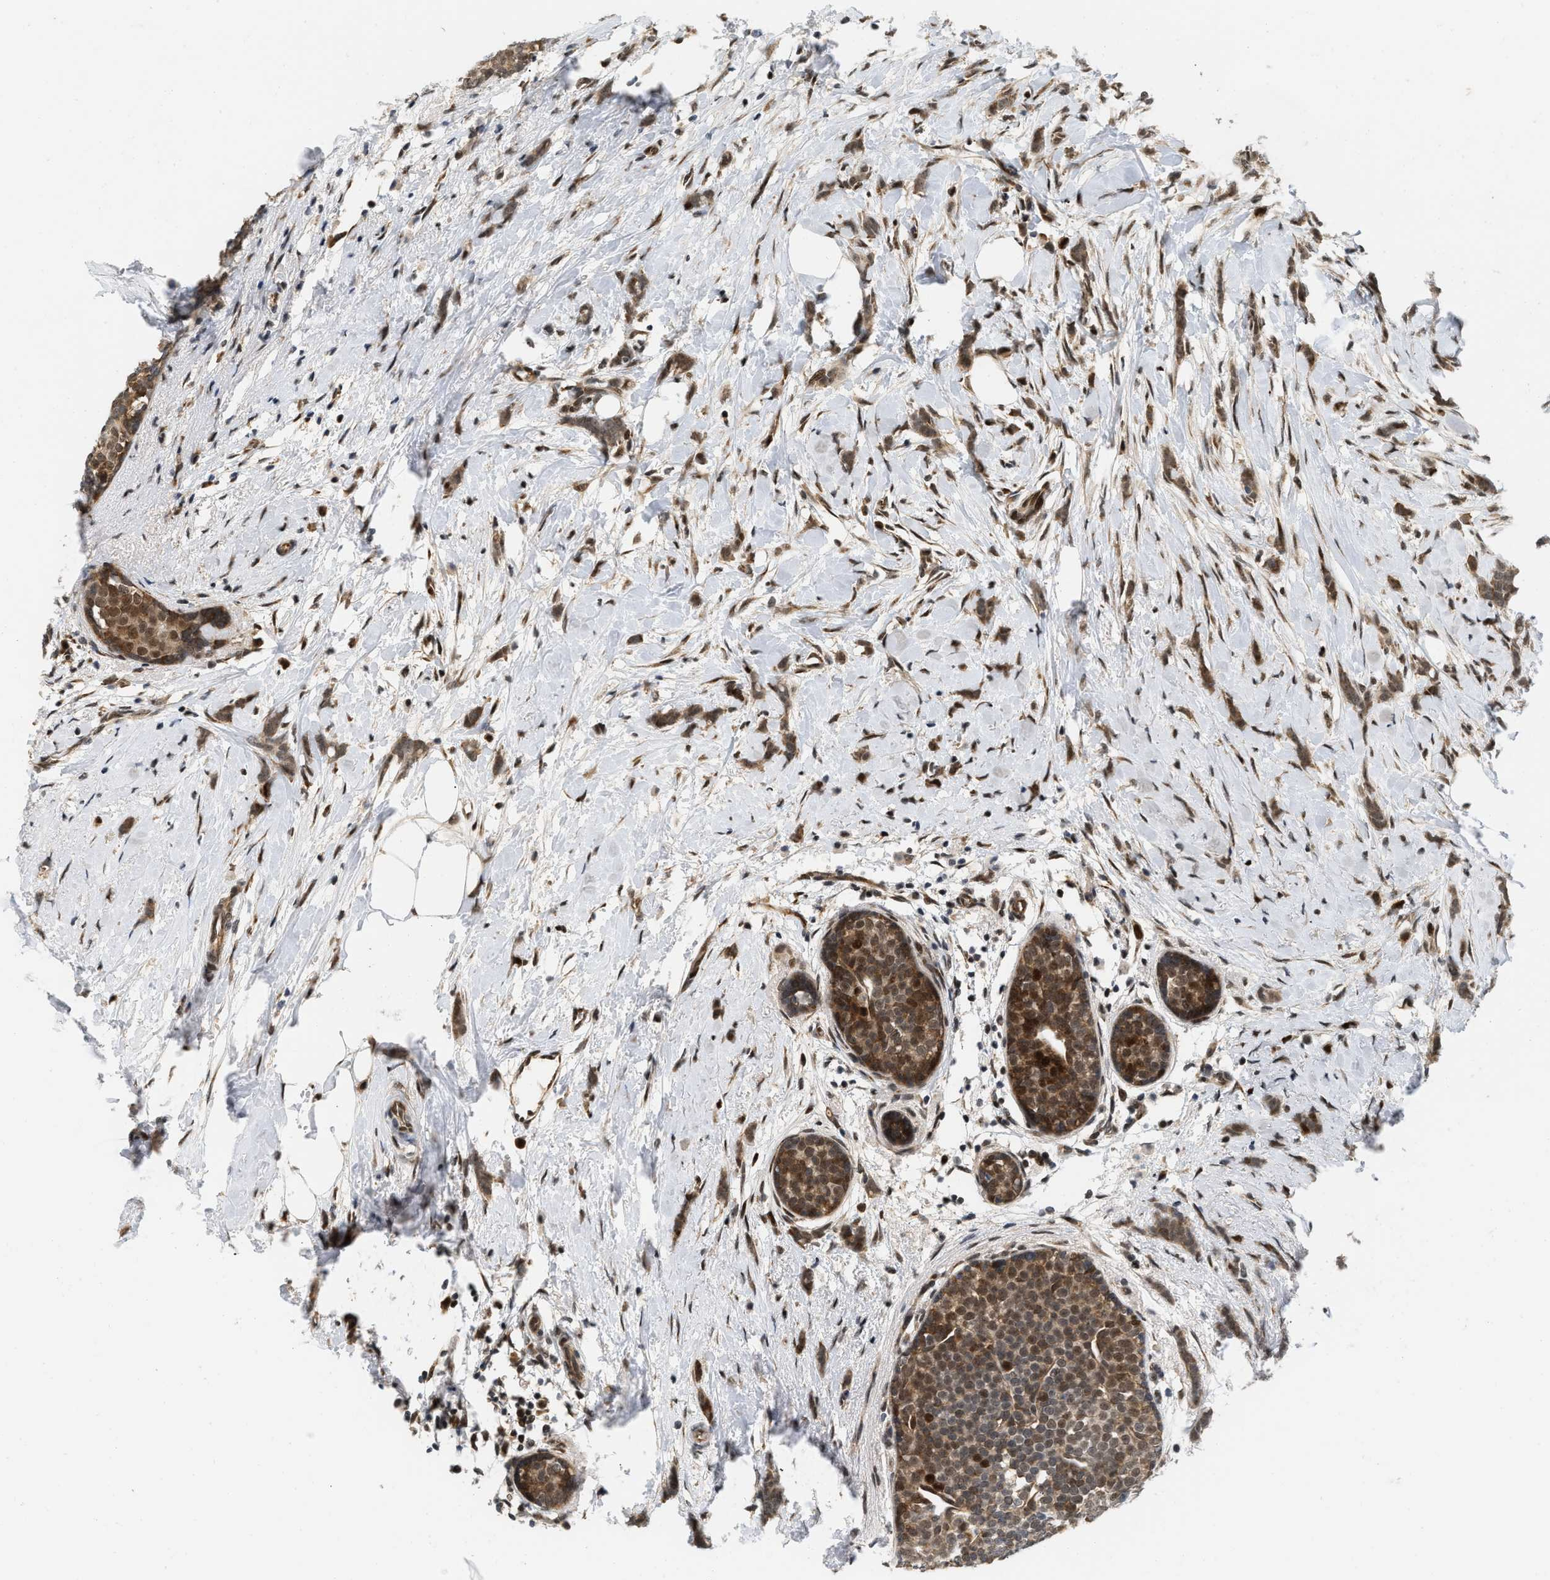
{"staining": {"intensity": "moderate", "quantity": ">75%", "location": "cytoplasmic/membranous,nuclear"}, "tissue": "breast cancer", "cell_type": "Tumor cells", "image_type": "cancer", "snomed": [{"axis": "morphology", "description": "Lobular carcinoma, in situ"}, {"axis": "morphology", "description": "Lobular carcinoma"}, {"axis": "topography", "description": "Breast"}], "caption": "Approximately >75% of tumor cells in human breast cancer show moderate cytoplasmic/membranous and nuclear protein positivity as visualized by brown immunohistochemical staining.", "gene": "ANKRD11", "patient": {"sex": "female", "age": 41}}